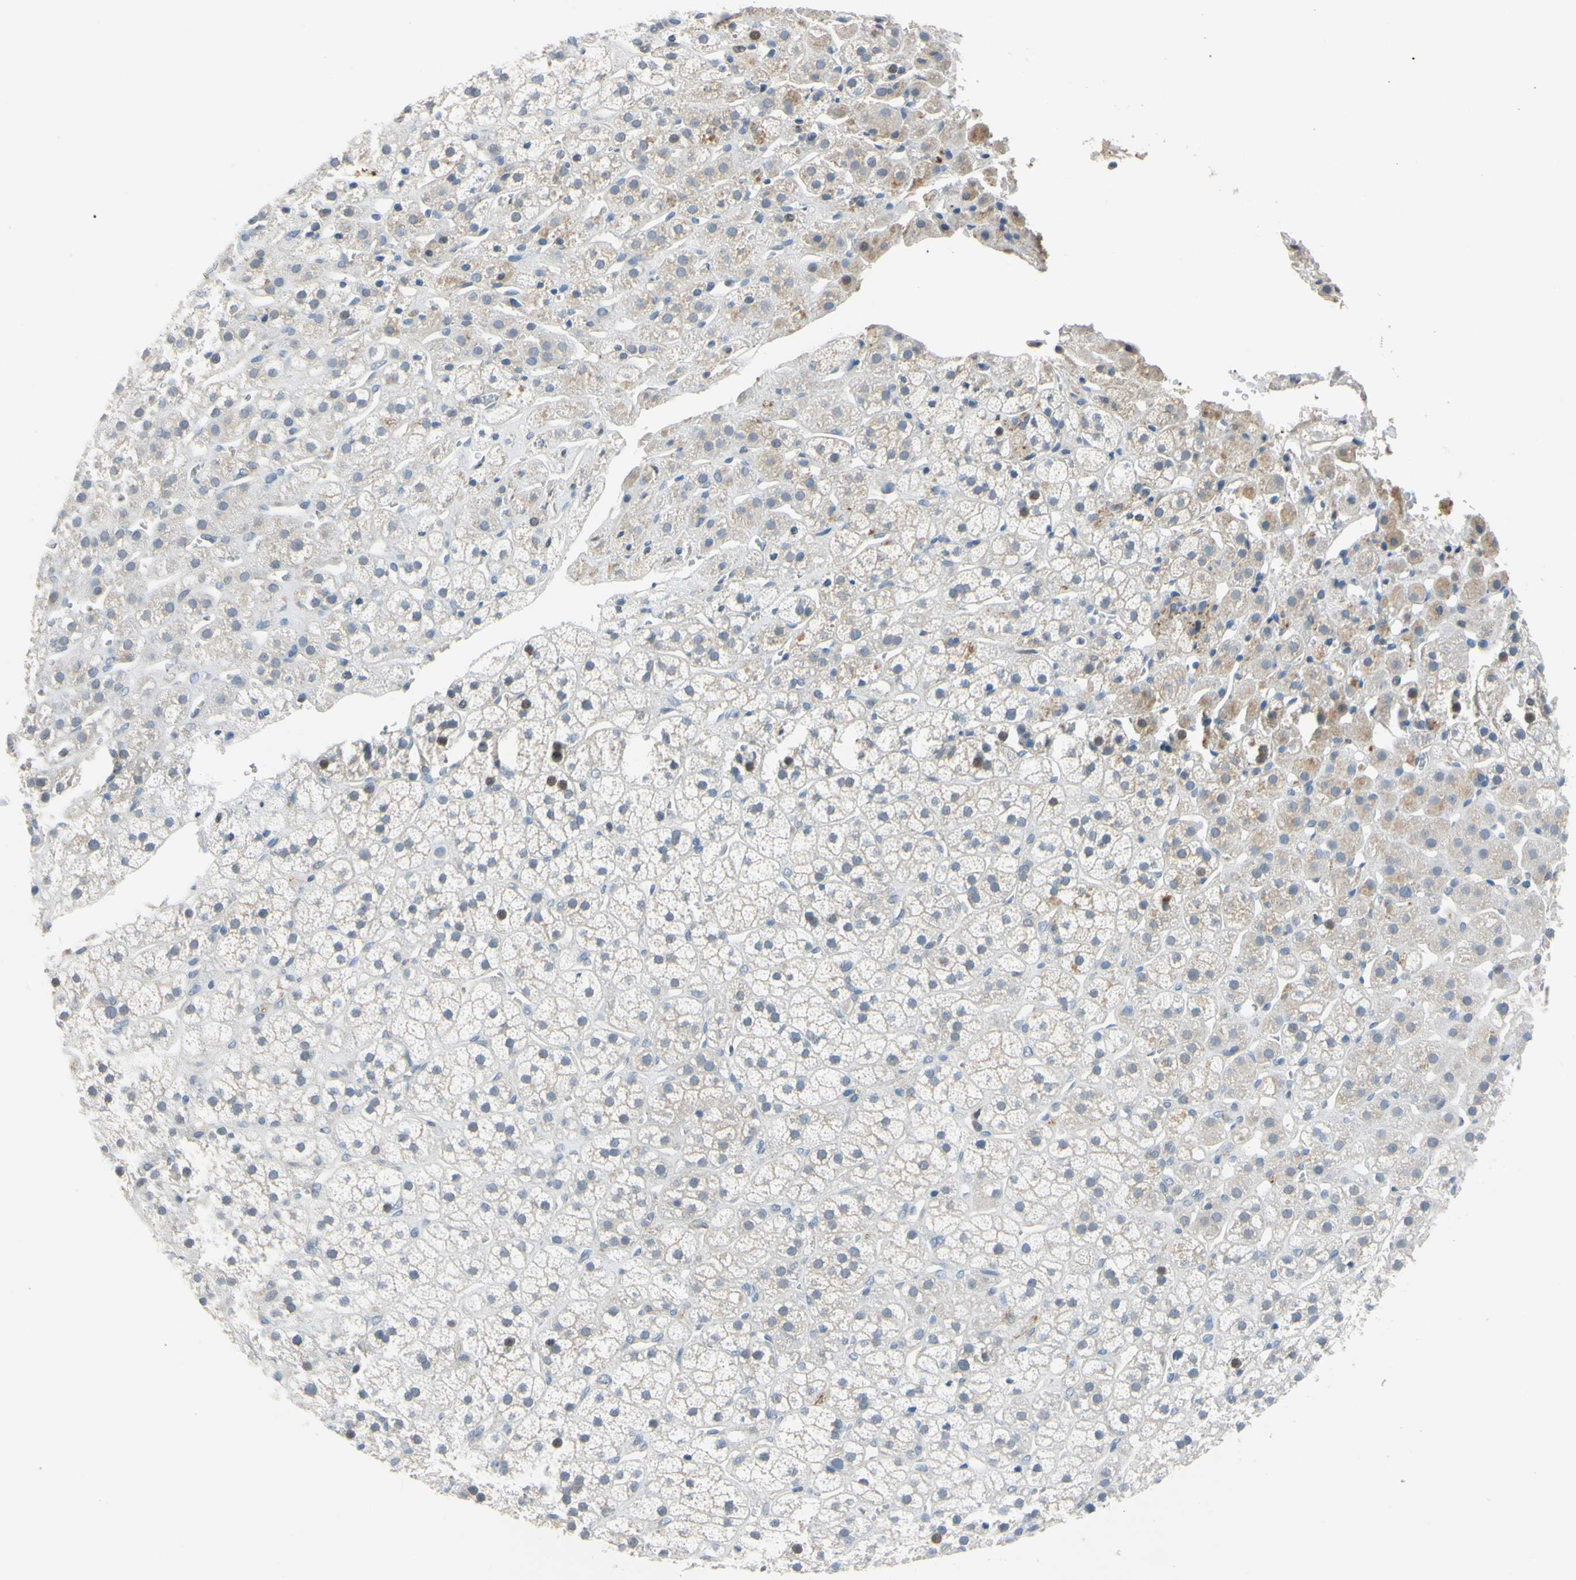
{"staining": {"intensity": "negative", "quantity": "none", "location": "none"}, "tissue": "adrenal gland", "cell_type": "Glandular cells", "image_type": "normal", "snomed": [{"axis": "morphology", "description": "Normal tissue, NOS"}, {"axis": "topography", "description": "Adrenal gland"}], "caption": "This is a image of IHC staining of benign adrenal gland, which shows no positivity in glandular cells. The staining was performed using DAB to visualize the protein expression in brown, while the nuclei were stained in blue with hematoxylin (Magnification: 20x).", "gene": "LHX9", "patient": {"sex": "male", "age": 56}}